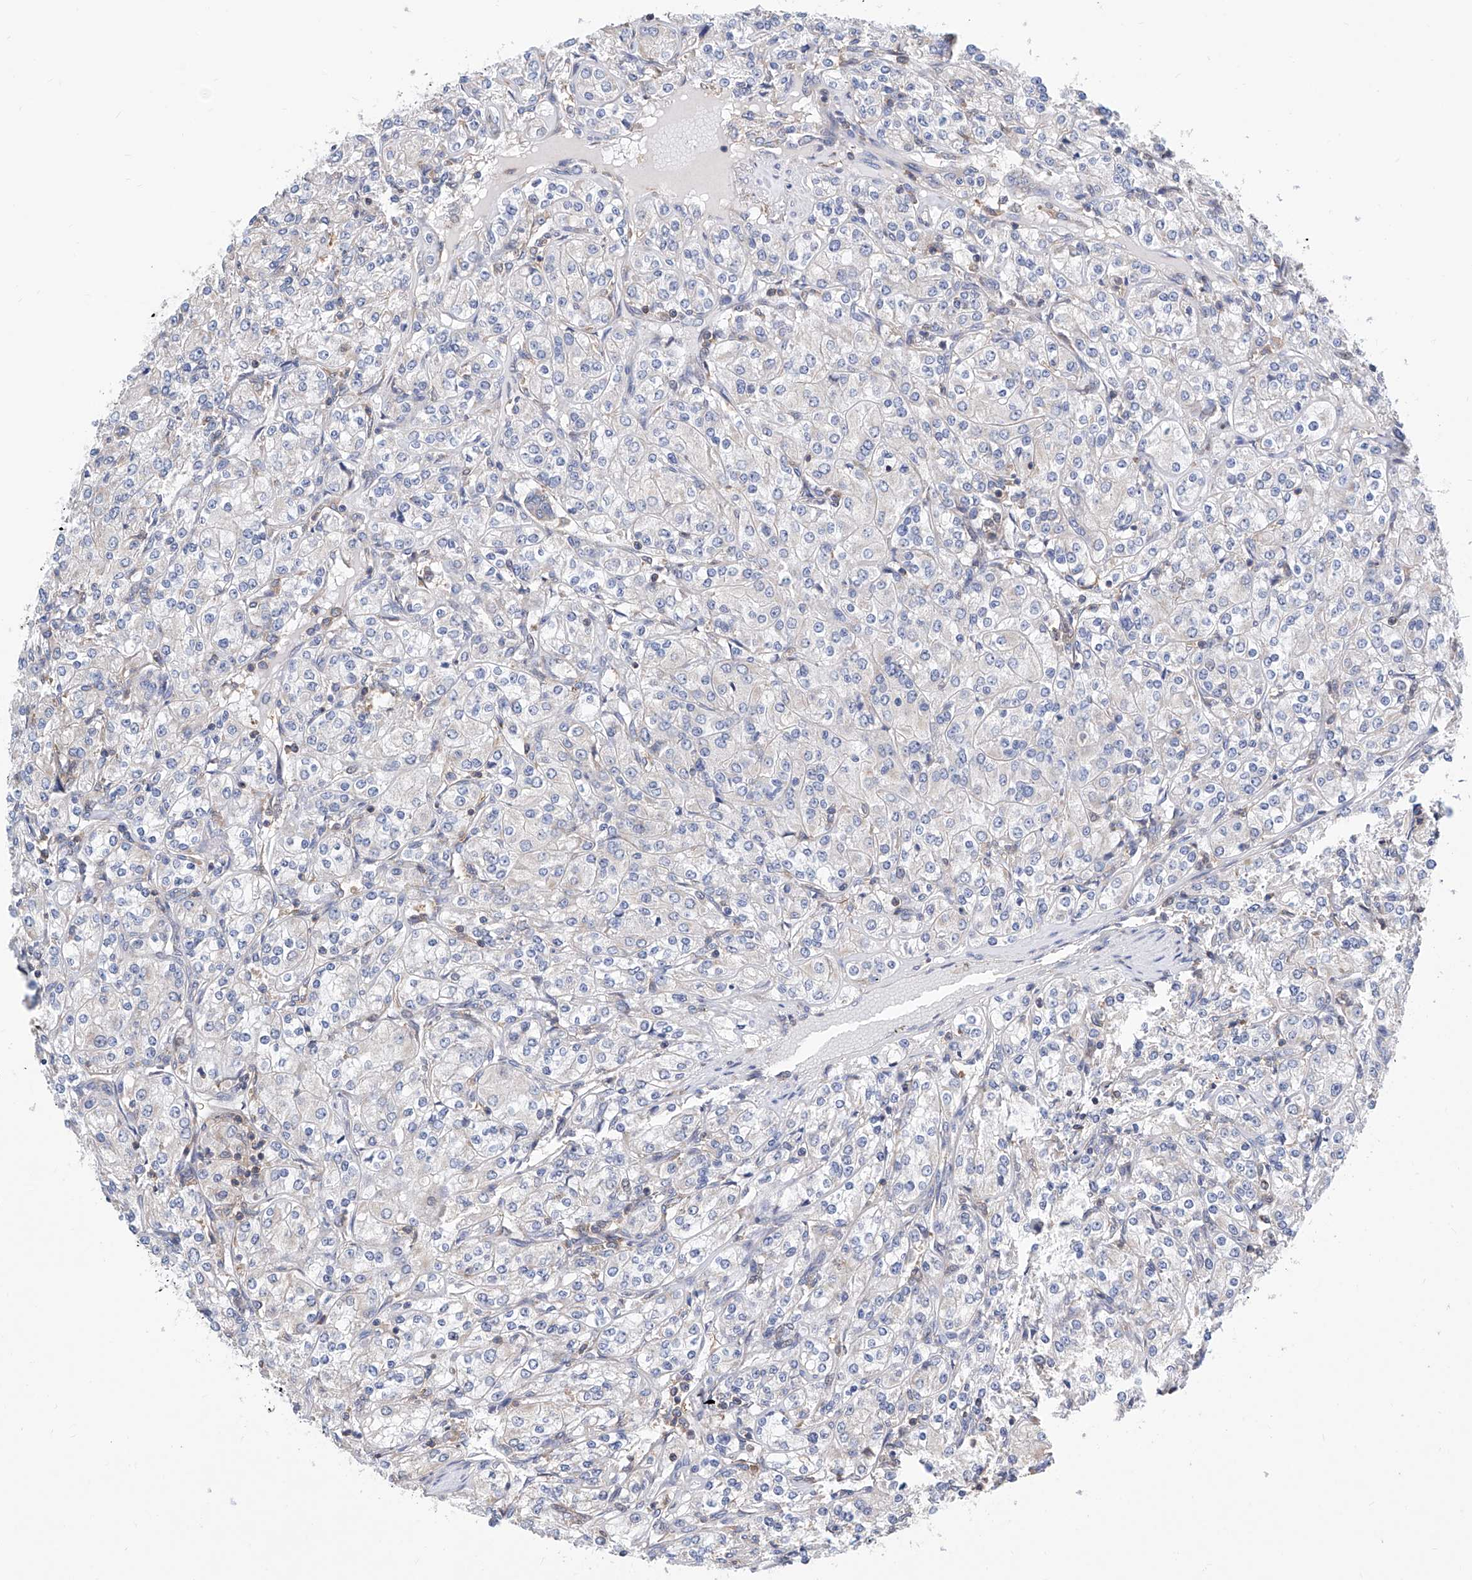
{"staining": {"intensity": "negative", "quantity": "none", "location": "none"}, "tissue": "renal cancer", "cell_type": "Tumor cells", "image_type": "cancer", "snomed": [{"axis": "morphology", "description": "Adenocarcinoma, NOS"}, {"axis": "topography", "description": "Kidney"}], "caption": "IHC histopathology image of human renal adenocarcinoma stained for a protein (brown), which reveals no staining in tumor cells.", "gene": "MAD2L1", "patient": {"sex": "male", "age": 77}}